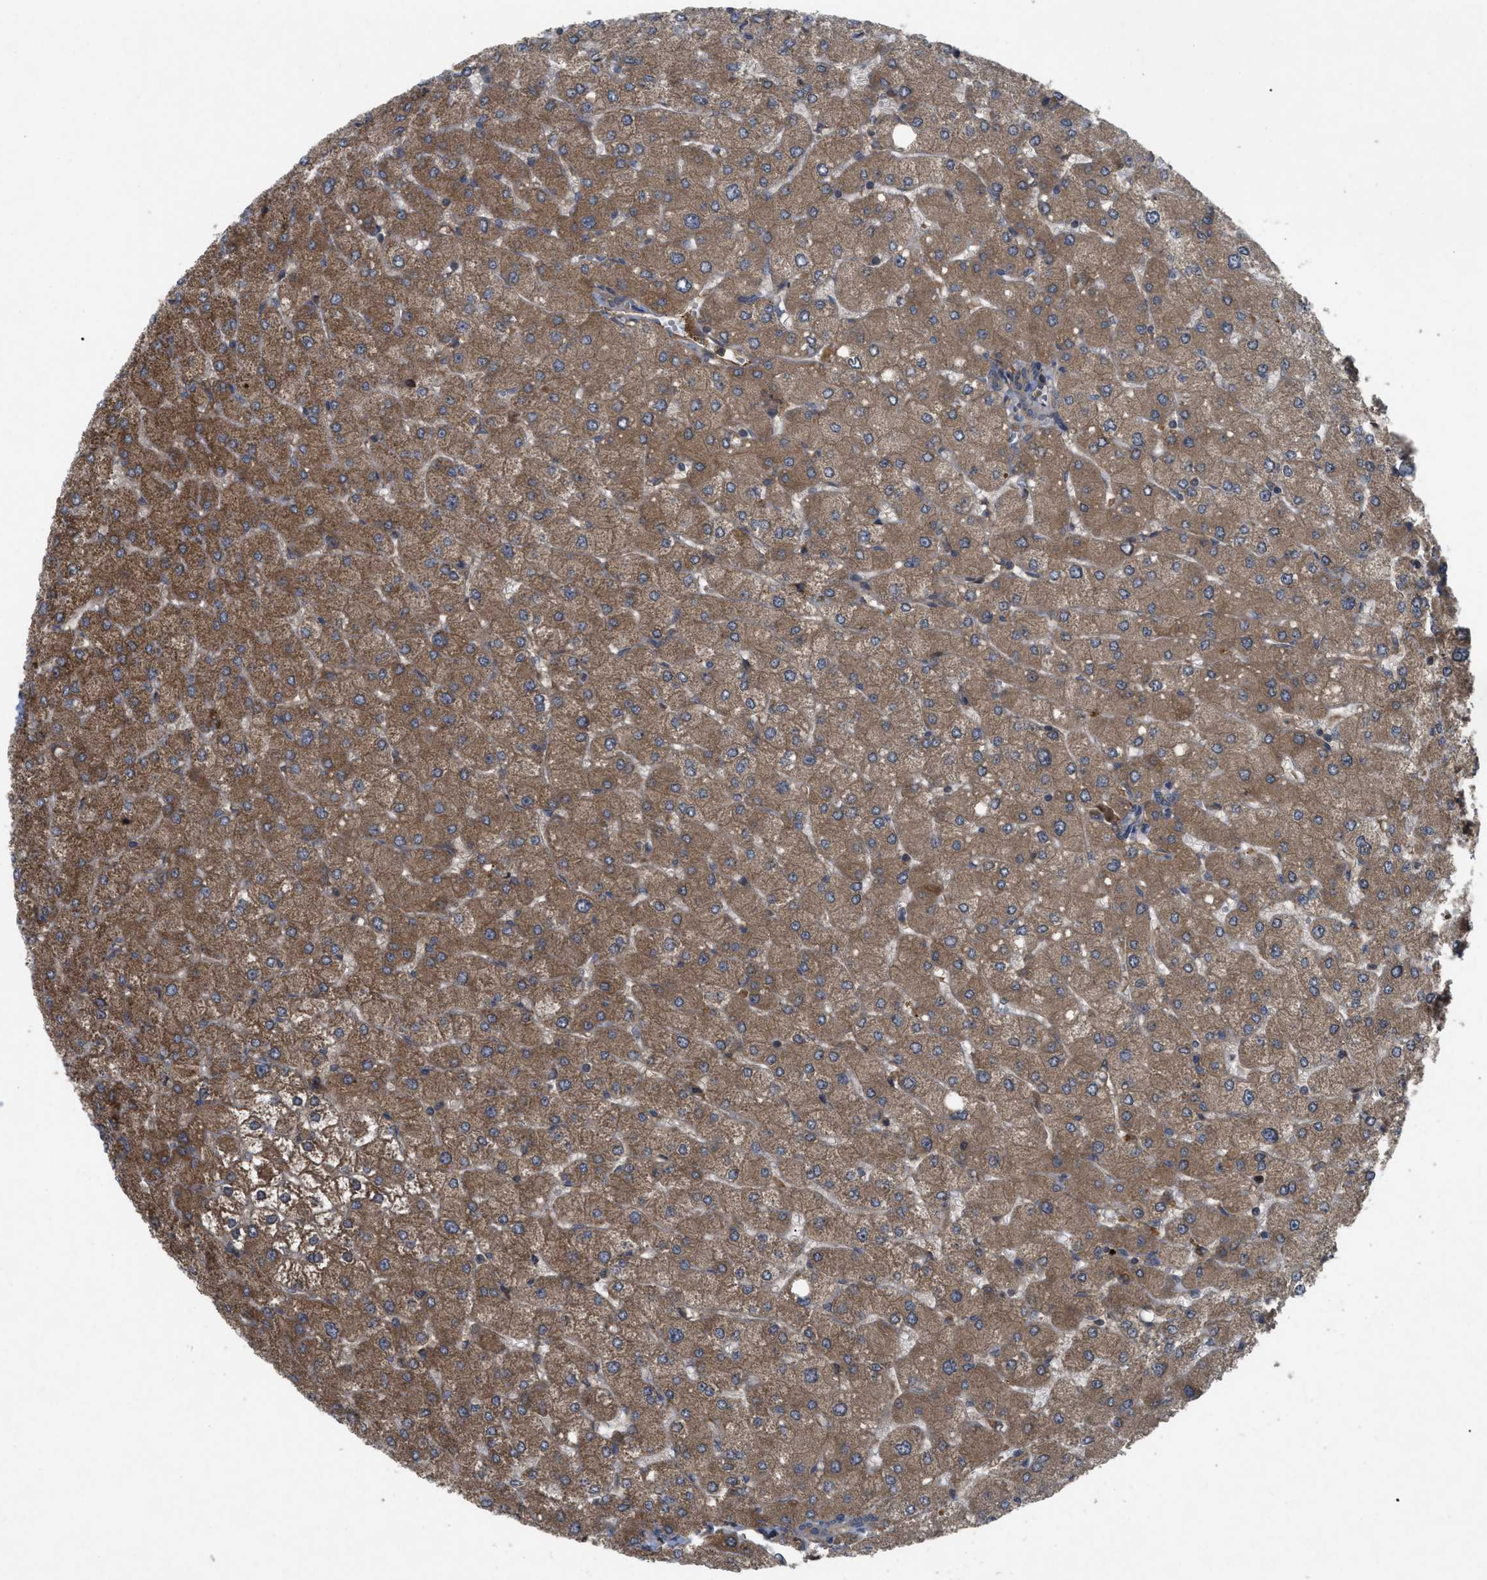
{"staining": {"intensity": "moderate", "quantity": ">75%", "location": "cytoplasmic/membranous"}, "tissue": "liver", "cell_type": "Cholangiocytes", "image_type": "normal", "snomed": [{"axis": "morphology", "description": "Normal tissue, NOS"}, {"axis": "topography", "description": "Liver"}], "caption": "Protein expression analysis of unremarkable liver reveals moderate cytoplasmic/membranous staining in about >75% of cholangiocytes.", "gene": "RAB2A", "patient": {"sex": "male", "age": 55}}